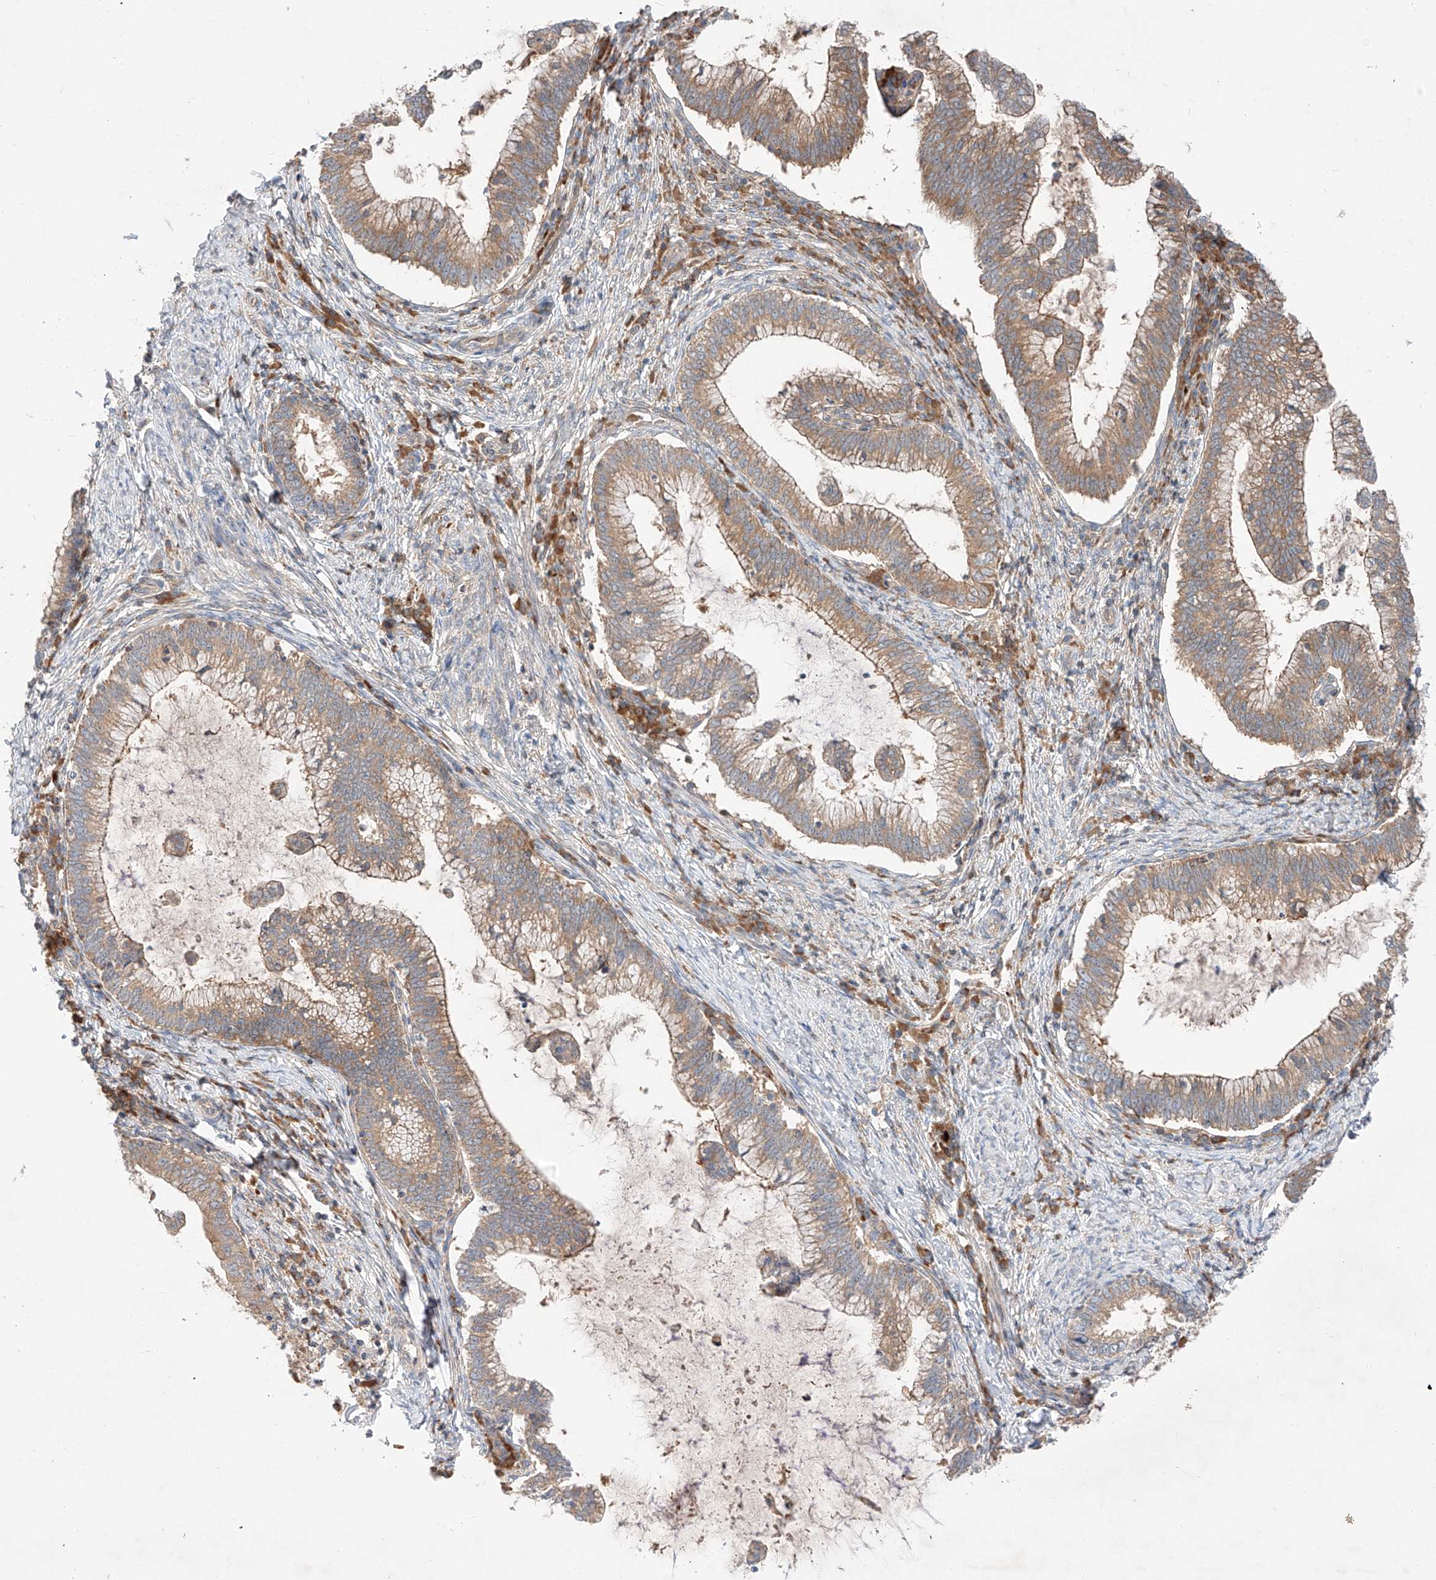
{"staining": {"intensity": "weak", "quantity": ">75%", "location": "cytoplasmic/membranous"}, "tissue": "cervical cancer", "cell_type": "Tumor cells", "image_type": "cancer", "snomed": [{"axis": "morphology", "description": "Adenocarcinoma, NOS"}, {"axis": "topography", "description": "Cervix"}], "caption": "A brown stain labels weak cytoplasmic/membranous expression of a protein in human cervical adenocarcinoma tumor cells.", "gene": "RUSC1", "patient": {"sex": "female", "age": 36}}